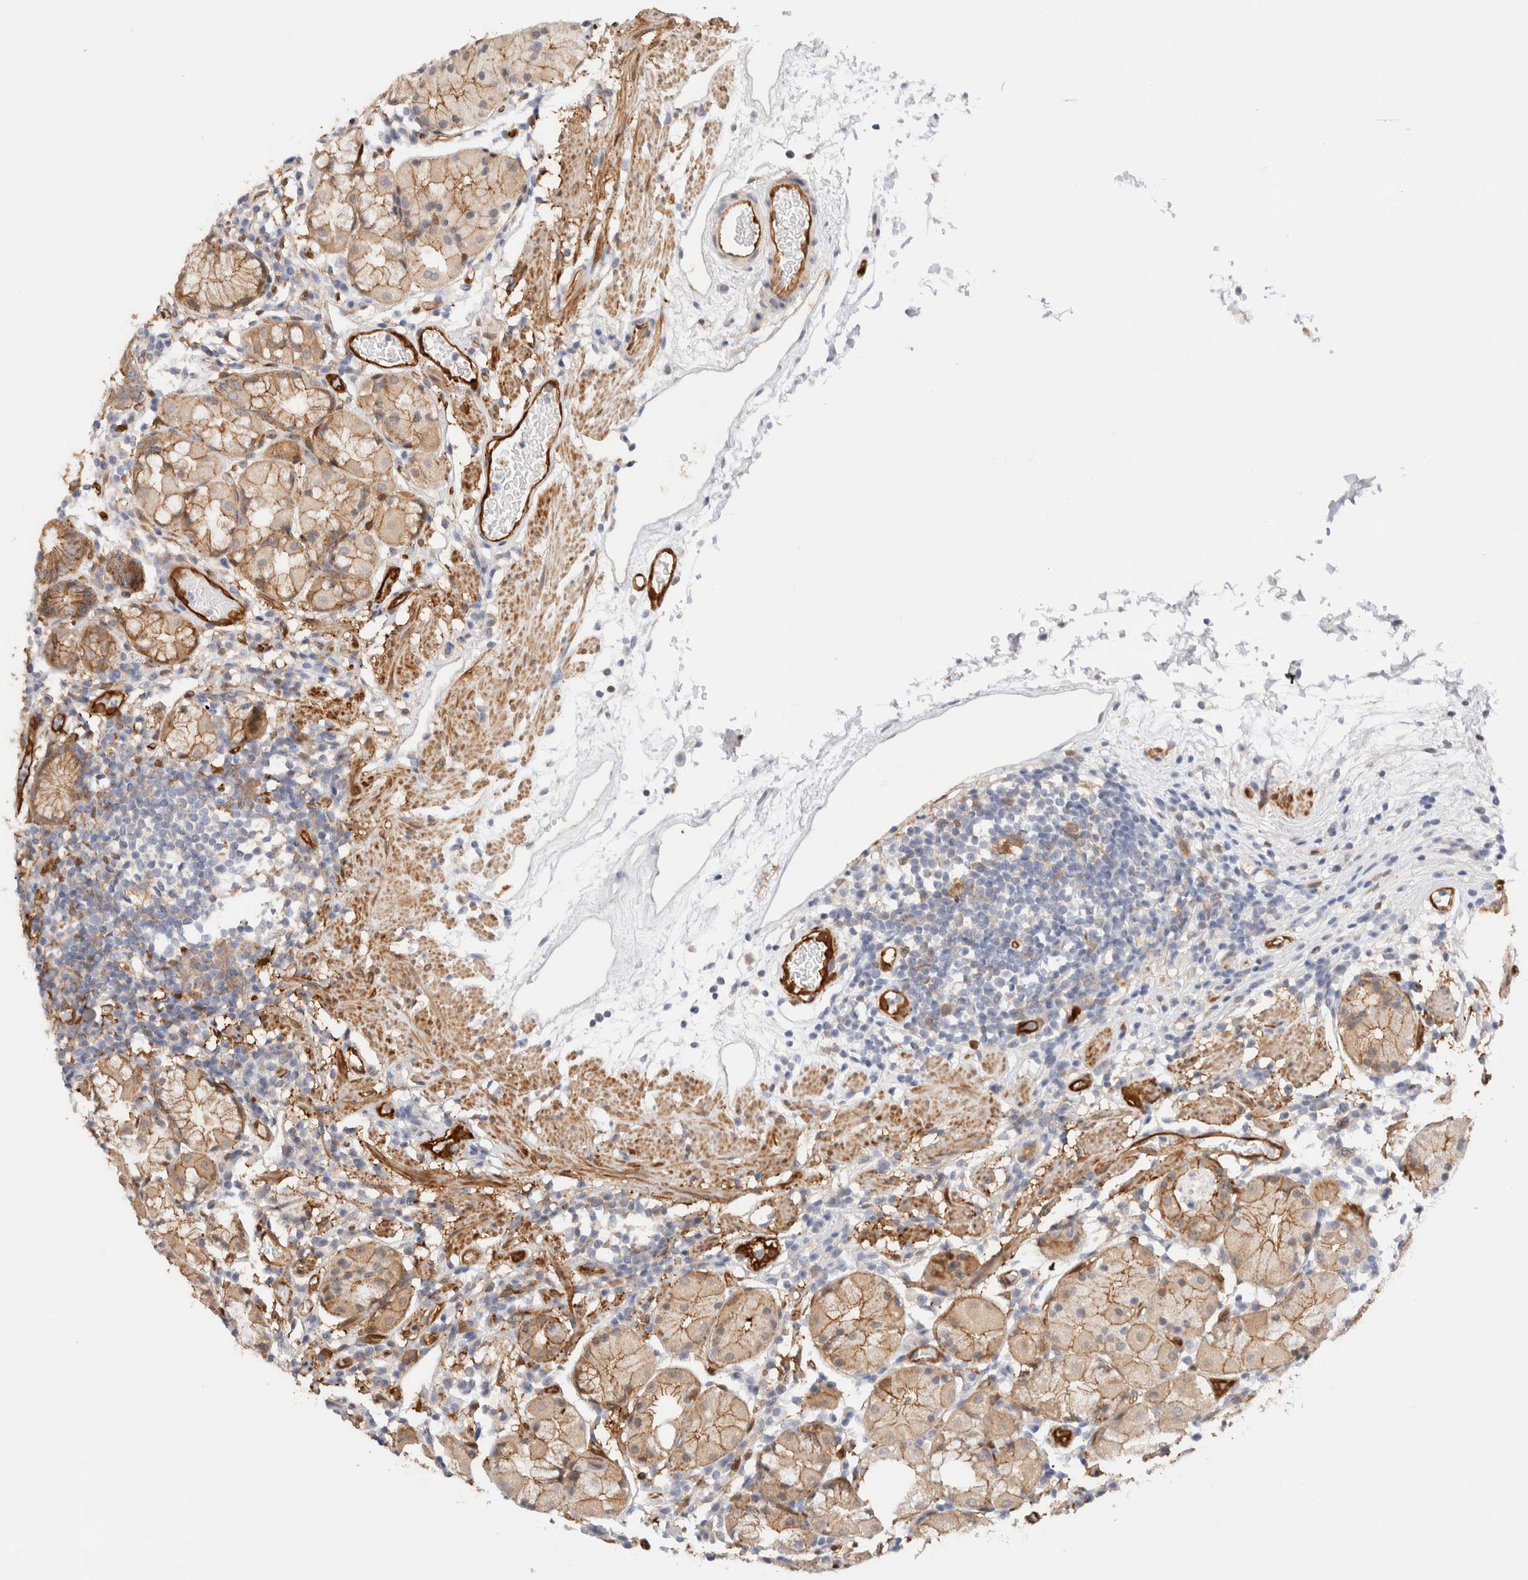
{"staining": {"intensity": "moderate", "quantity": "25%-75%", "location": "cytoplasmic/membranous"}, "tissue": "stomach", "cell_type": "Glandular cells", "image_type": "normal", "snomed": [{"axis": "morphology", "description": "Normal tissue, NOS"}, {"axis": "topography", "description": "Stomach"}, {"axis": "topography", "description": "Stomach, lower"}], "caption": "This image exhibits unremarkable stomach stained with IHC to label a protein in brown. The cytoplasmic/membranous of glandular cells show moderate positivity for the protein. Nuclei are counter-stained blue.", "gene": "LMCD1", "patient": {"sex": "female", "age": 75}}